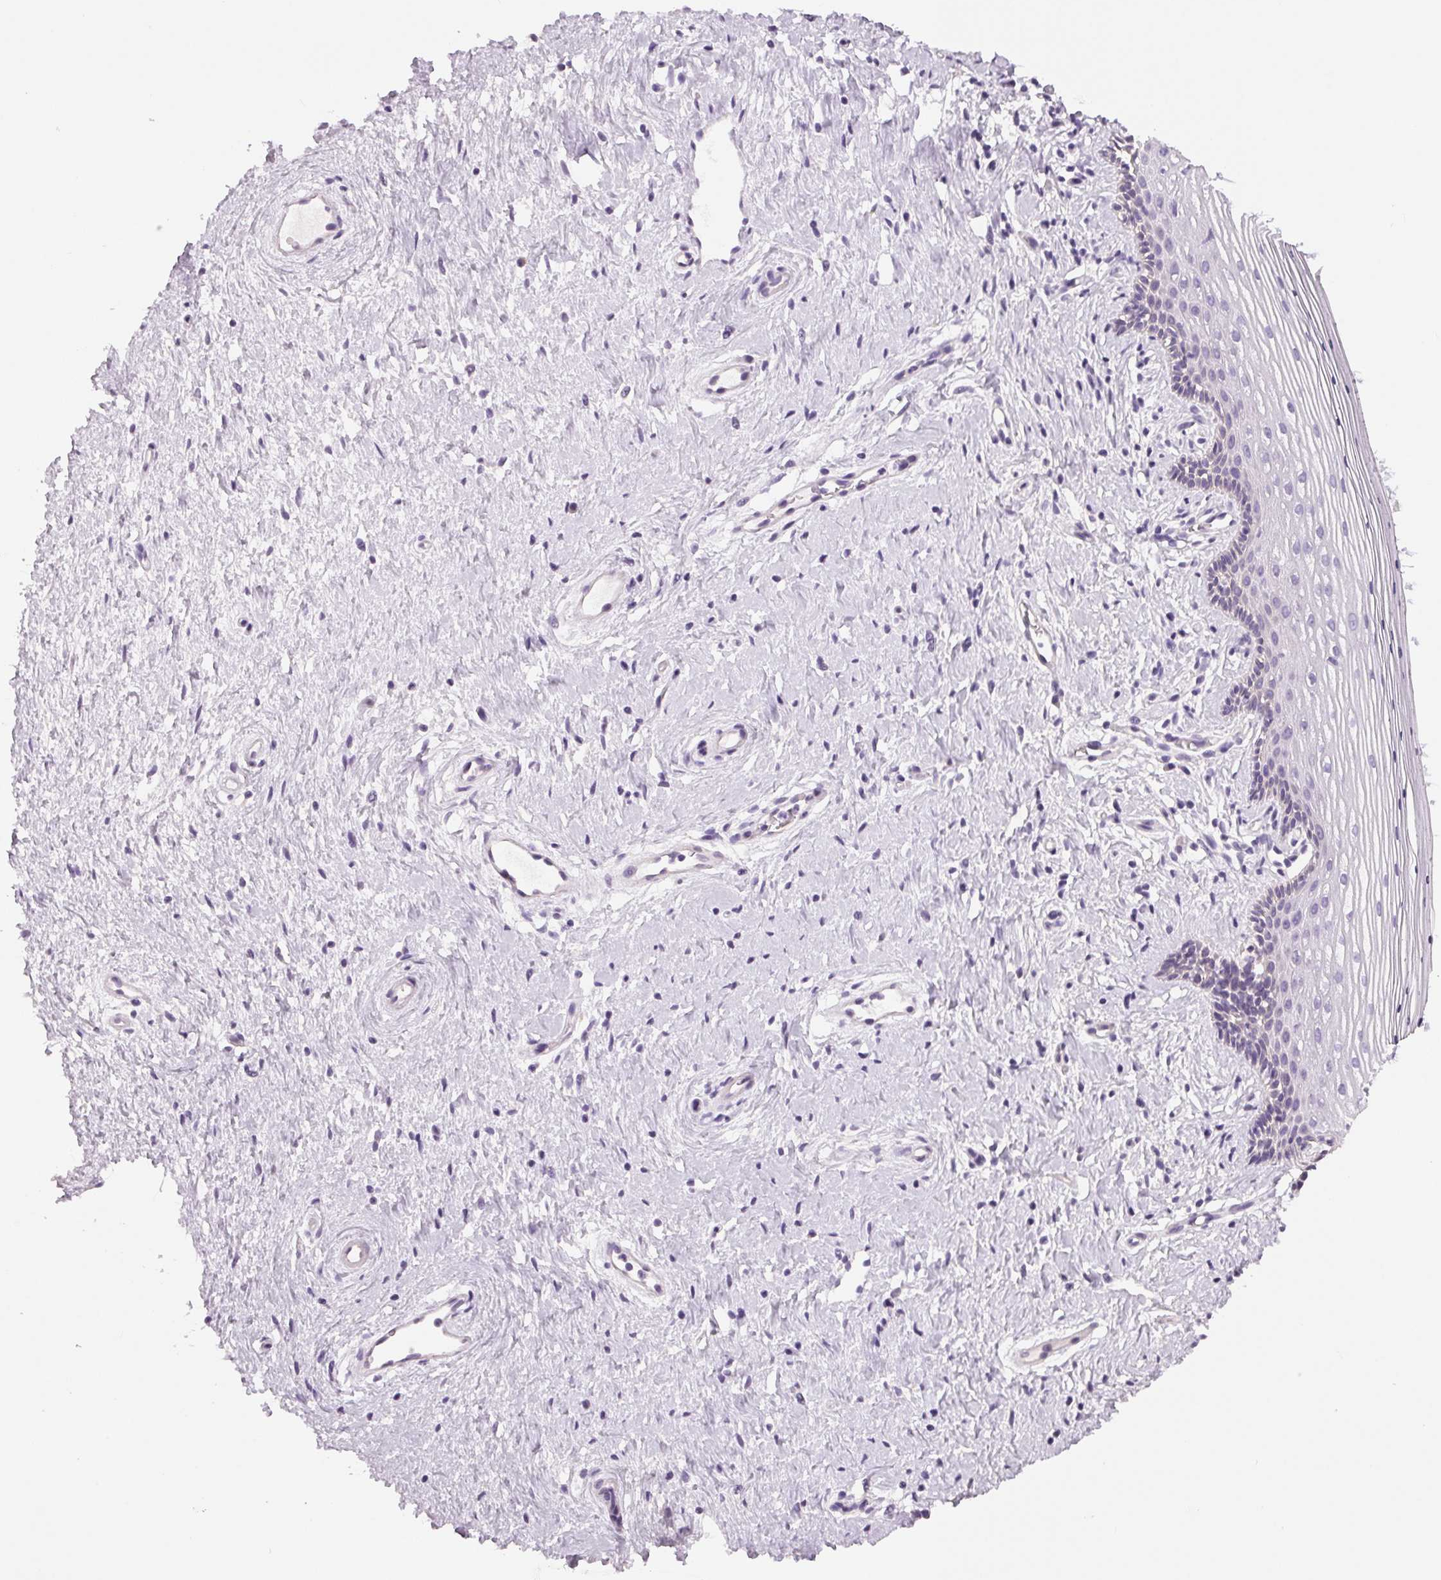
{"staining": {"intensity": "negative", "quantity": "none", "location": "none"}, "tissue": "vagina", "cell_type": "Squamous epithelial cells", "image_type": "normal", "snomed": [{"axis": "morphology", "description": "Normal tissue, NOS"}, {"axis": "topography", "description": "Vagina"}], "caption": "Immunohistochemistry image of normal vagina stained for a protein (brown), which shows no staining in squamous epithelial cells.", "gene": "MISP", "patient": {"sex": "female", "age": 42}}